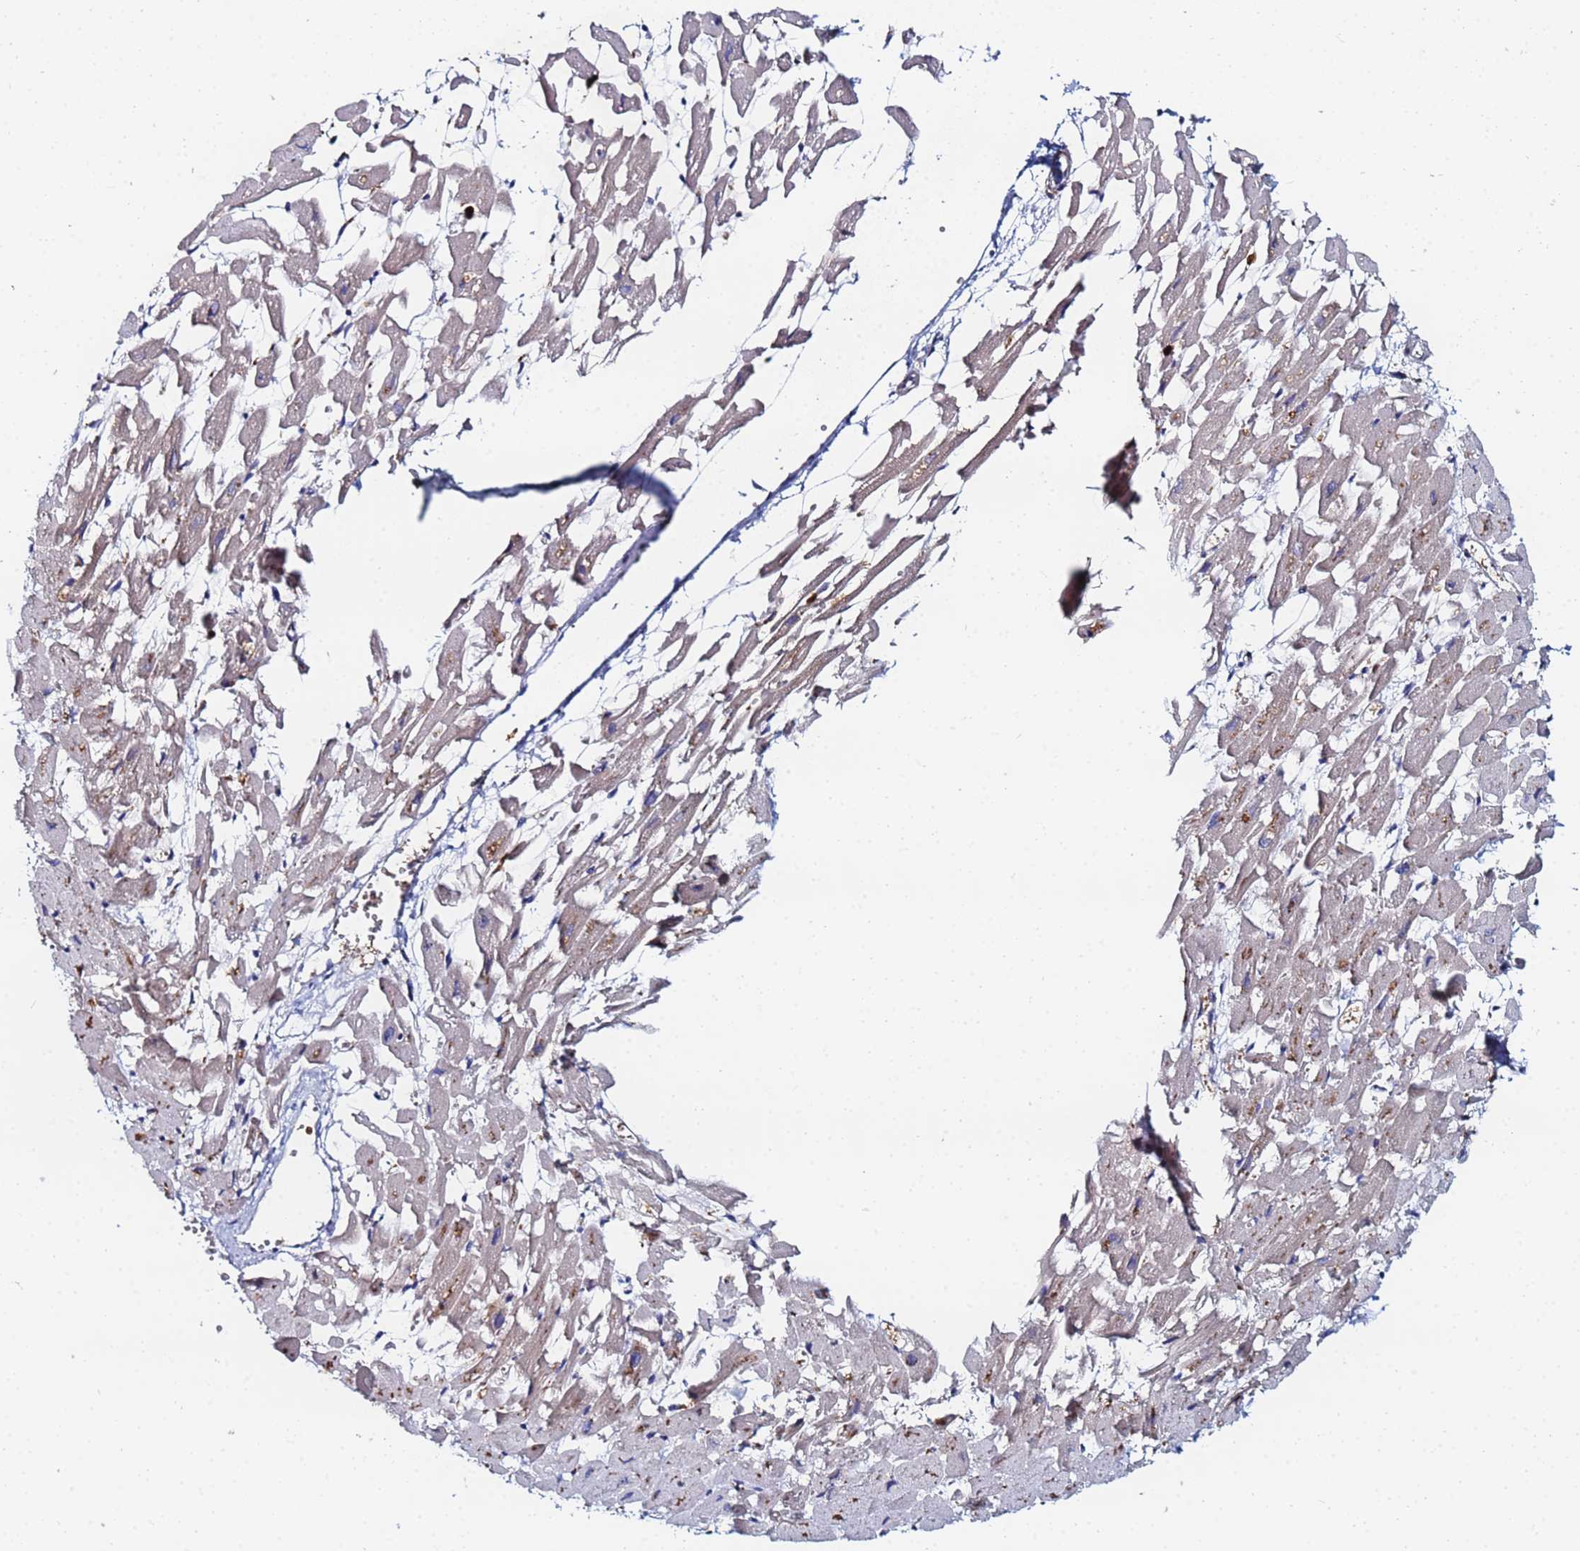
{"staining": {"intensity": "moderate", "quantity": "25%-75%", "location": "cytoplasmic/membranous"}, "tissue": "heart muscle", "cell_type": "Cardiomyocytes", "image_type": "normal", "snomed": [{"axis": "morphology", "description": "Normal tissue, NOS"}, {"axis": "topography", "description": "Heart"}], "caption": "An immunohistochemistry photomicrograph of normal tissue is shown. Protein staining in brown labels moderate cytoplasmic/membranous positivity in heart muscle within cardiomyocytes. The staining is performed using DAB brown chromogen to label protein expression. The nuclei are counter-stained blue using hematoxylin.", "gene": "MTCL1", "patient": {"sex": "female", "age": 64}}